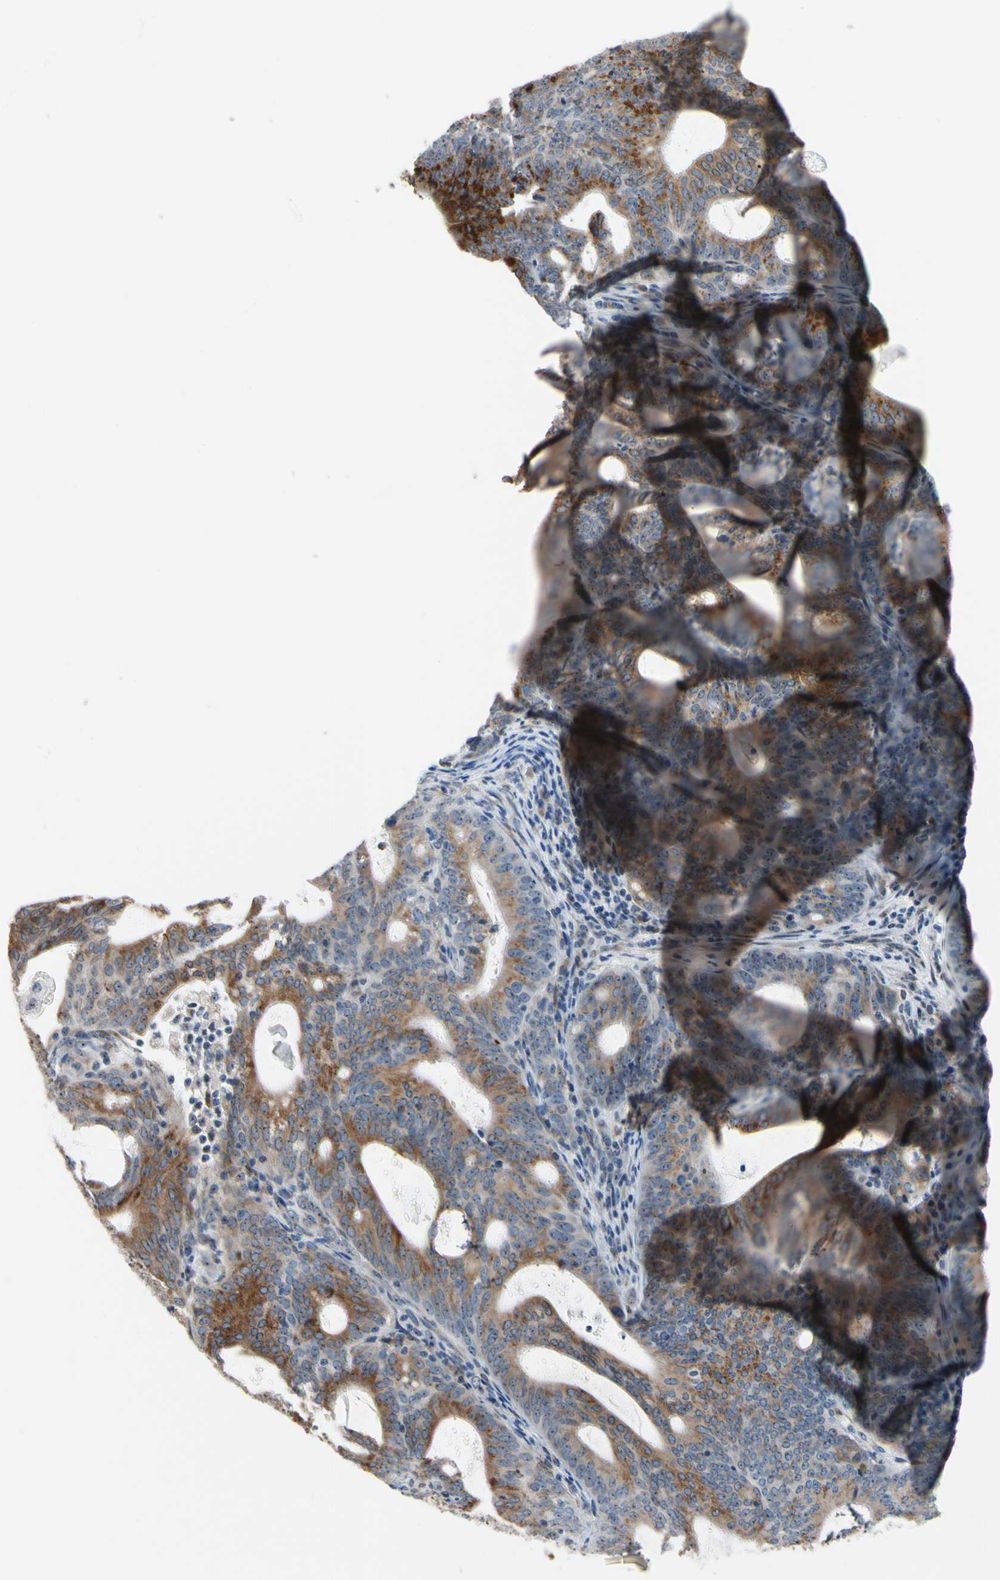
{"staining": {"intensity": "moderate", "quantity": ">75%", "location": "cytoplasmic/membranous"}, "tissue": "endometrial cancer", "cell_type": "Tumor cells", "image_type": "cancer", "snomed": [{"axis": "morphology", "description": "Adenocarcinoma, NOS"}, {"axis": "topography", "description": "Uterus"}], "caption": "Immunohistochemistry staining of endometrial cancer, which displays medium levels of moderate cytoplasmic/membranous expression in approximately >75% of tumor cells indicating moderate cytoplasmic/membranous protein expression. The staining was performed using DAB (3,3'-diaminobenzidine) (brown) for protein detection and nuclei were counterstained in hematoxylin (blue).", "gene": "TMED7", "patient": {"sex": "female", "age": 83}}